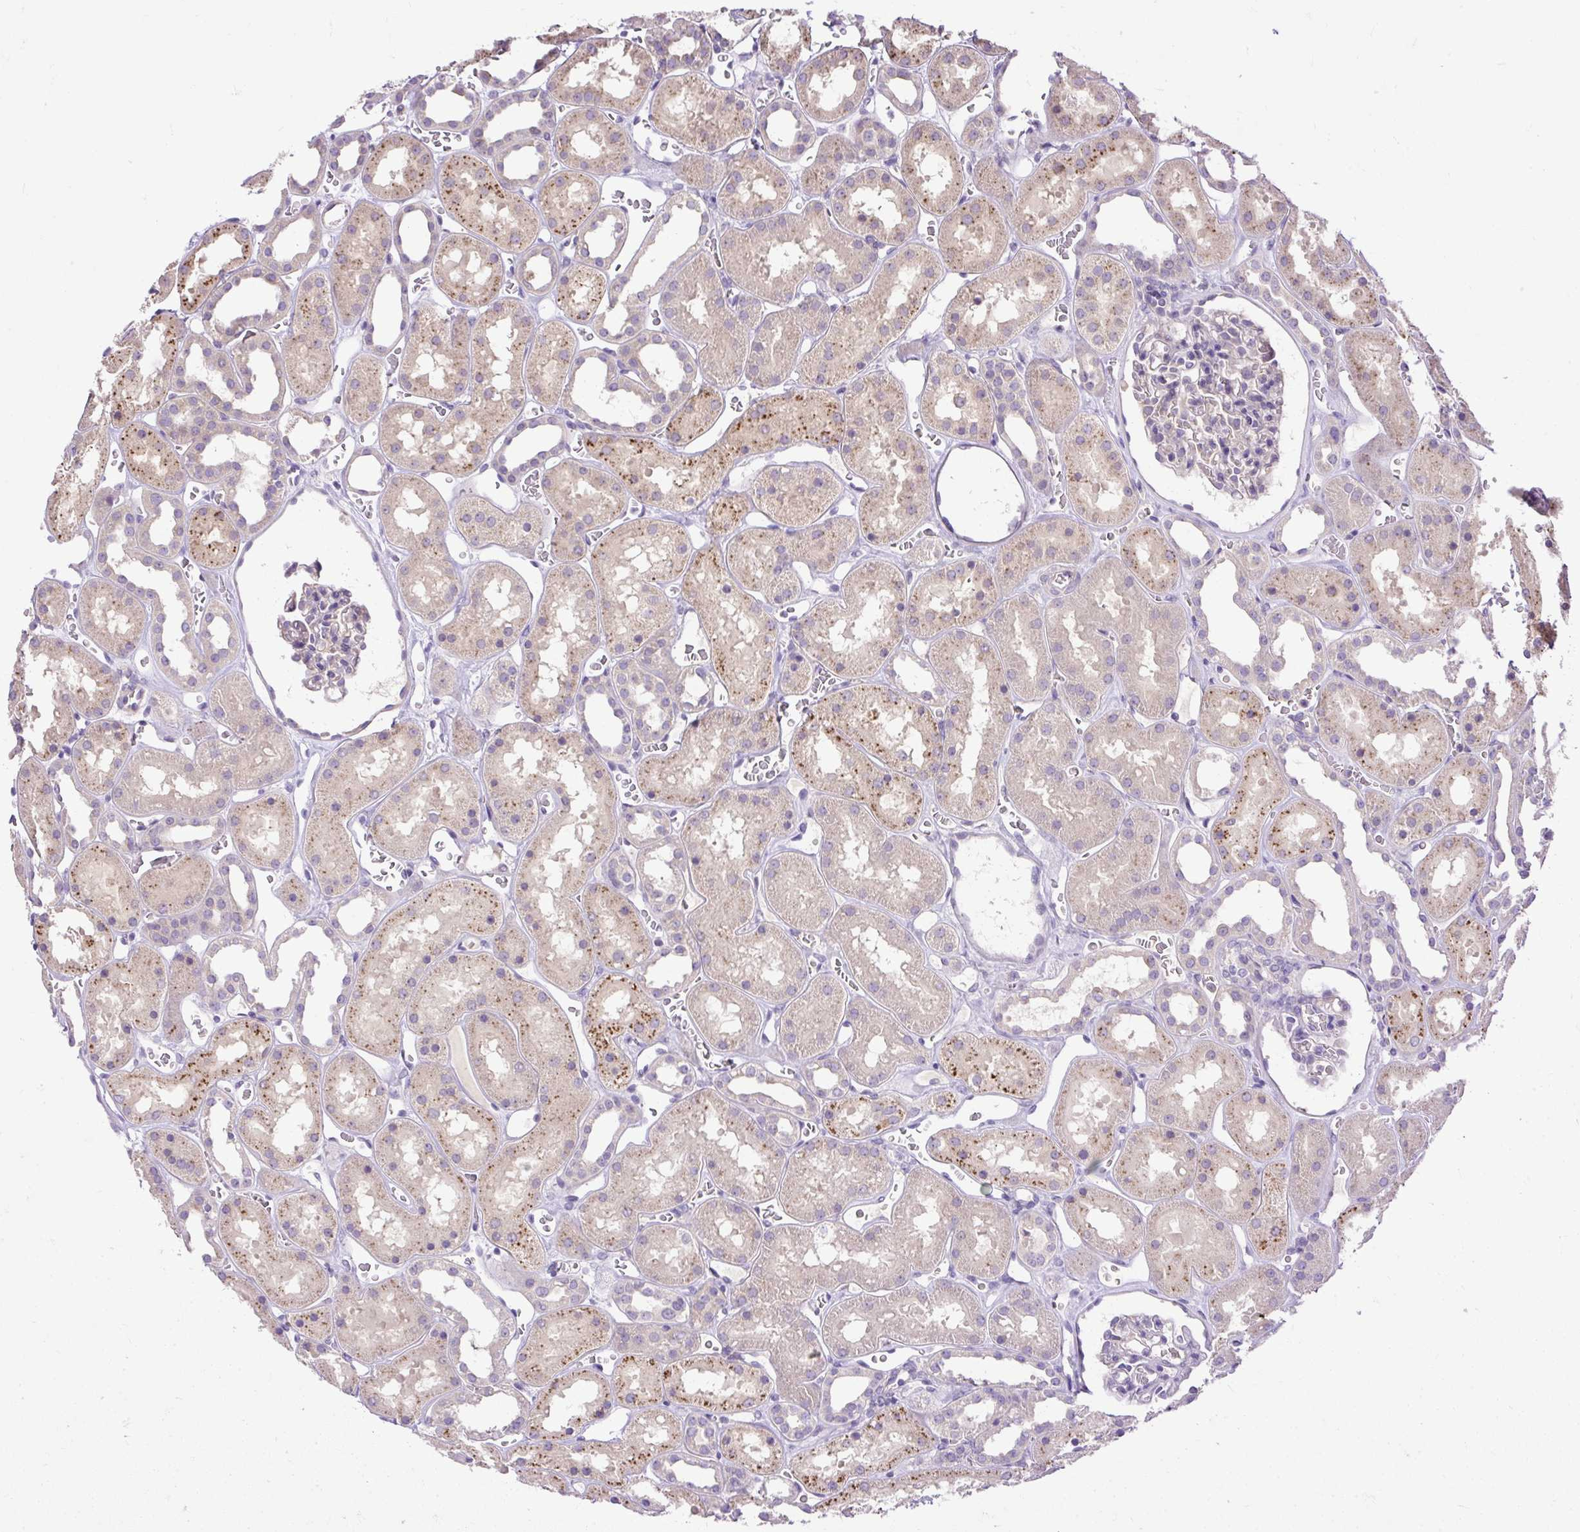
{"staining": {"intensity": "negative", "quantity": "none", "location": "none"}, "tissue": "kidney", "cell_type": "Cells in glomeruli", "image_type": "normal", "snomed": [{"axis": "morphology", "description": "Normal tissue, NOS"}, {"axis": "topography", "description": "Kidney"}], "caption": "Unremarkable kidney was stained to show a protein in brown. There is no significant expression in cells in glomeruli. (Stains: DAB immunohistochemistry (IHC) with hematoxylin counter stain, Microscopy: brightfield microscopy at high magnification).", "gene": "HEXB", "patient": {"sex": "female", "age": 41}}